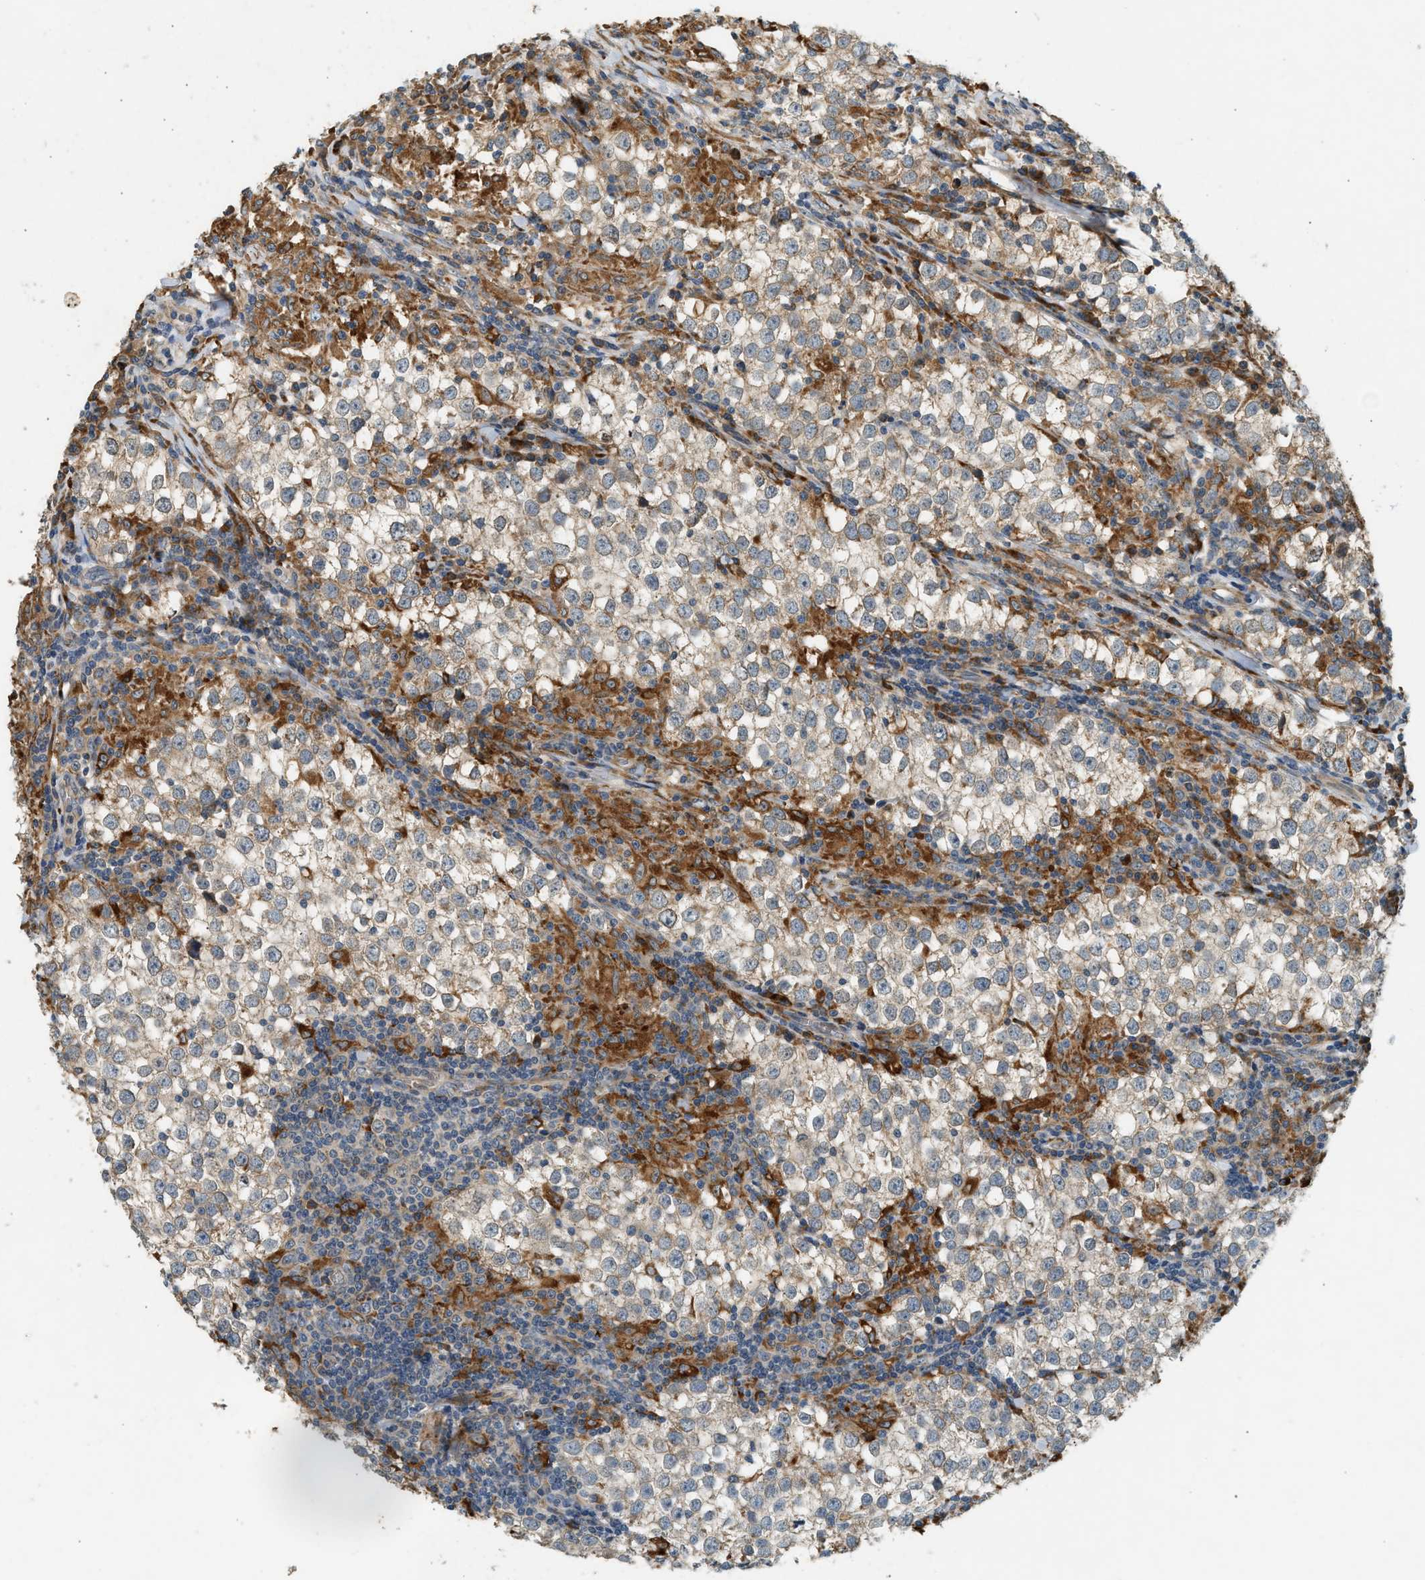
{"staining": {"intensity": "weak", "quantity": "<25%", "location": "cytoplasmic/membranous"}, "tissue": "testis cancer", "cell_type": "Tumor cells", "image_type": "cancer", "snomed": [{"axis": "morphology", "description": "Seminoma, NOS"}, {"axis": "morphology", "description": "Carcinoma, Embryonal, NOS"}, {"axis": "topography", "description": "Testis"}], "caption": "Immunohistochemistry (IHC) of human testis cancer reveals no expression in tumor cells.", "gene": "CTSB", "patient": {"sex": "male", "age": 36}}